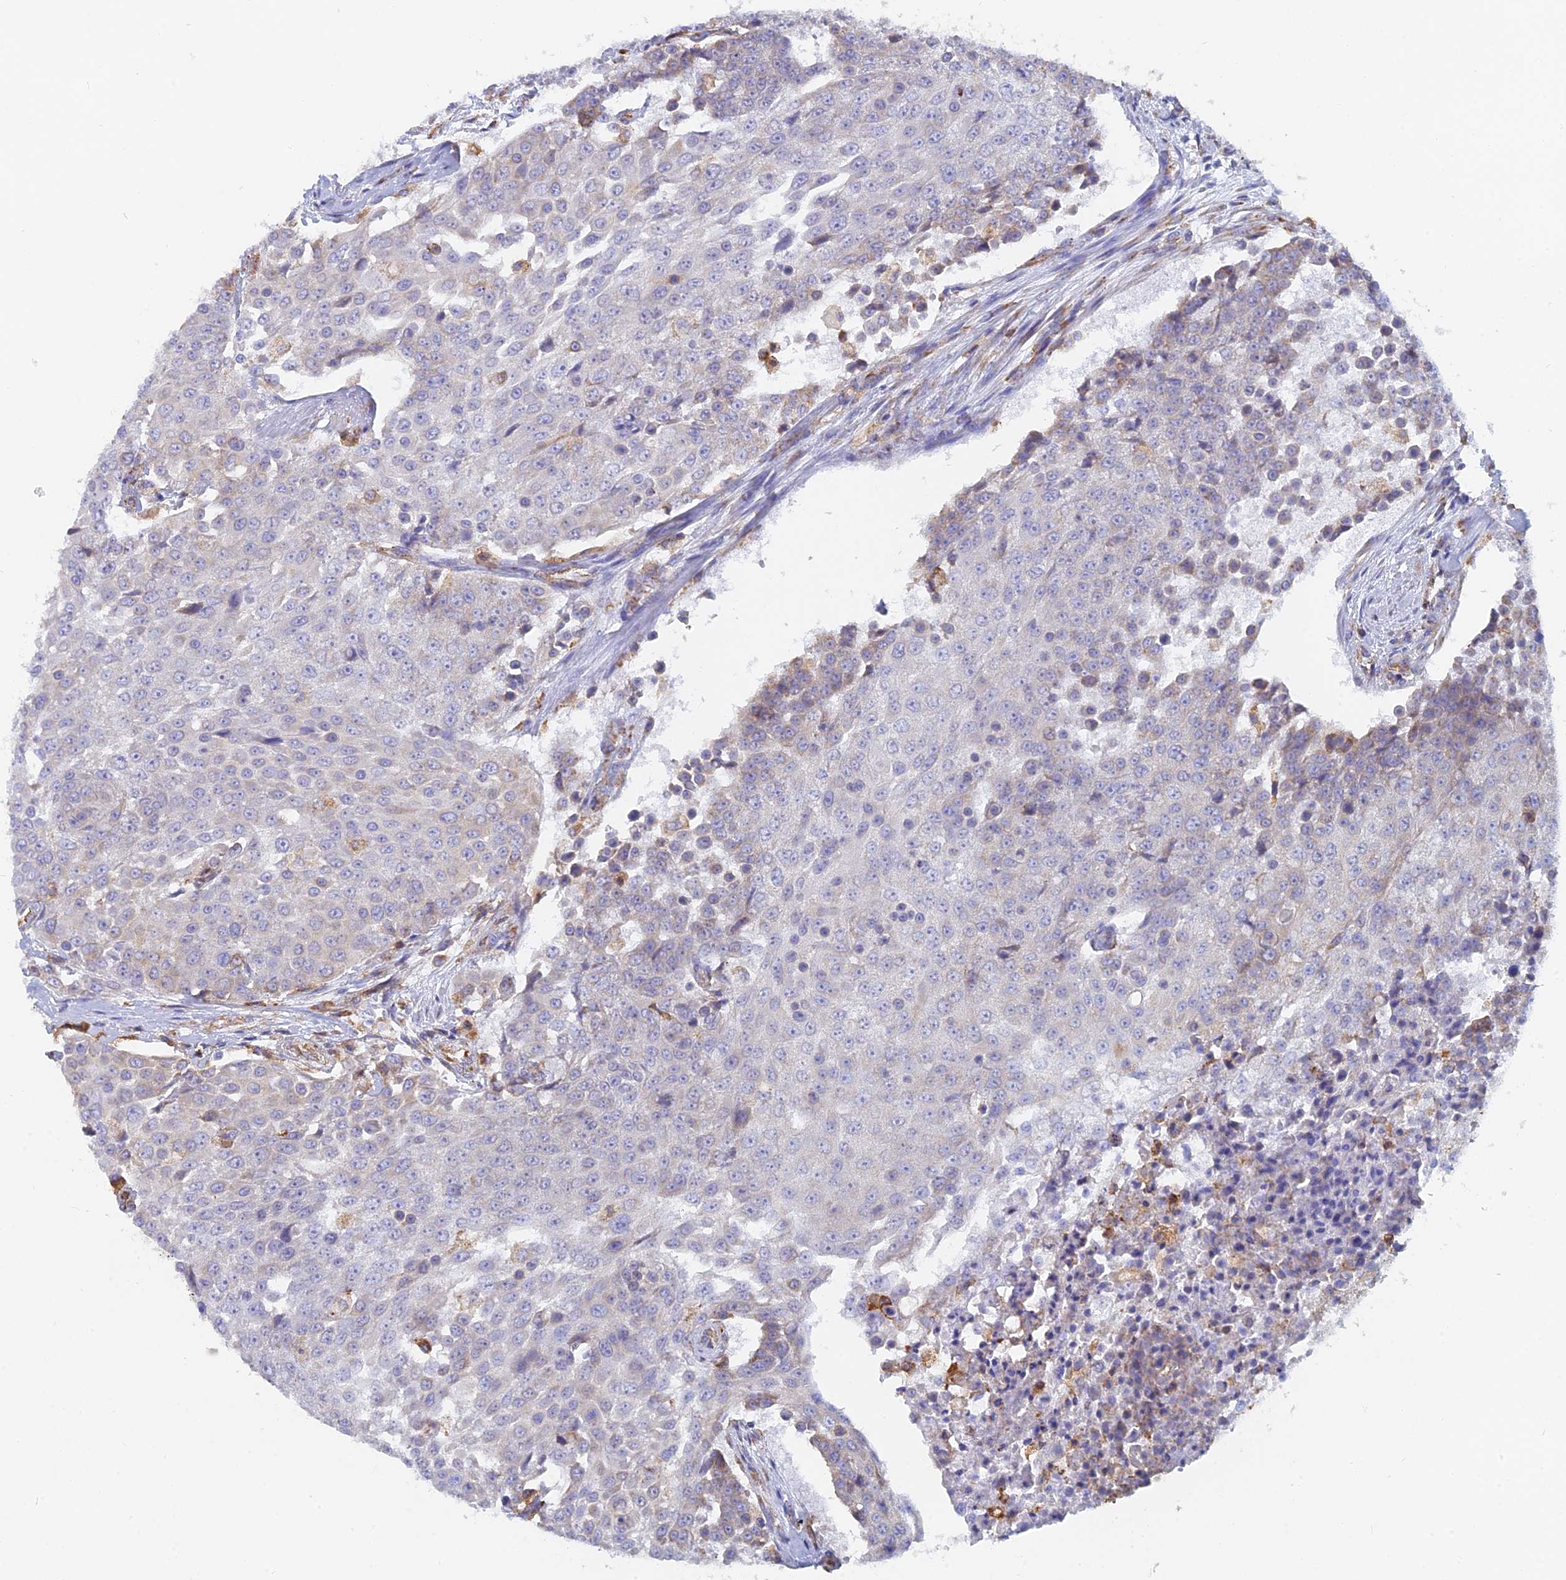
{"staining": {"intensity": "negative", "quantity": "none", "location": "none"}, "tissue": "urothelial cancer", "cell_type": "Tumor cells", "image_type": "cancer", "snomed": [{"axis": "morphology", "description": "Urothelial carcinoma, High grade"}, {"axis": "topography", "description": "Urinary bladder"}], "caption": "A high-resolution histopathology image shows immunohistochemistry staining of urothelial cancer, which displays no significant positivity in tumor cells.", "gene": "WDR35", "patient": {"sex": "female", "age": 63}}